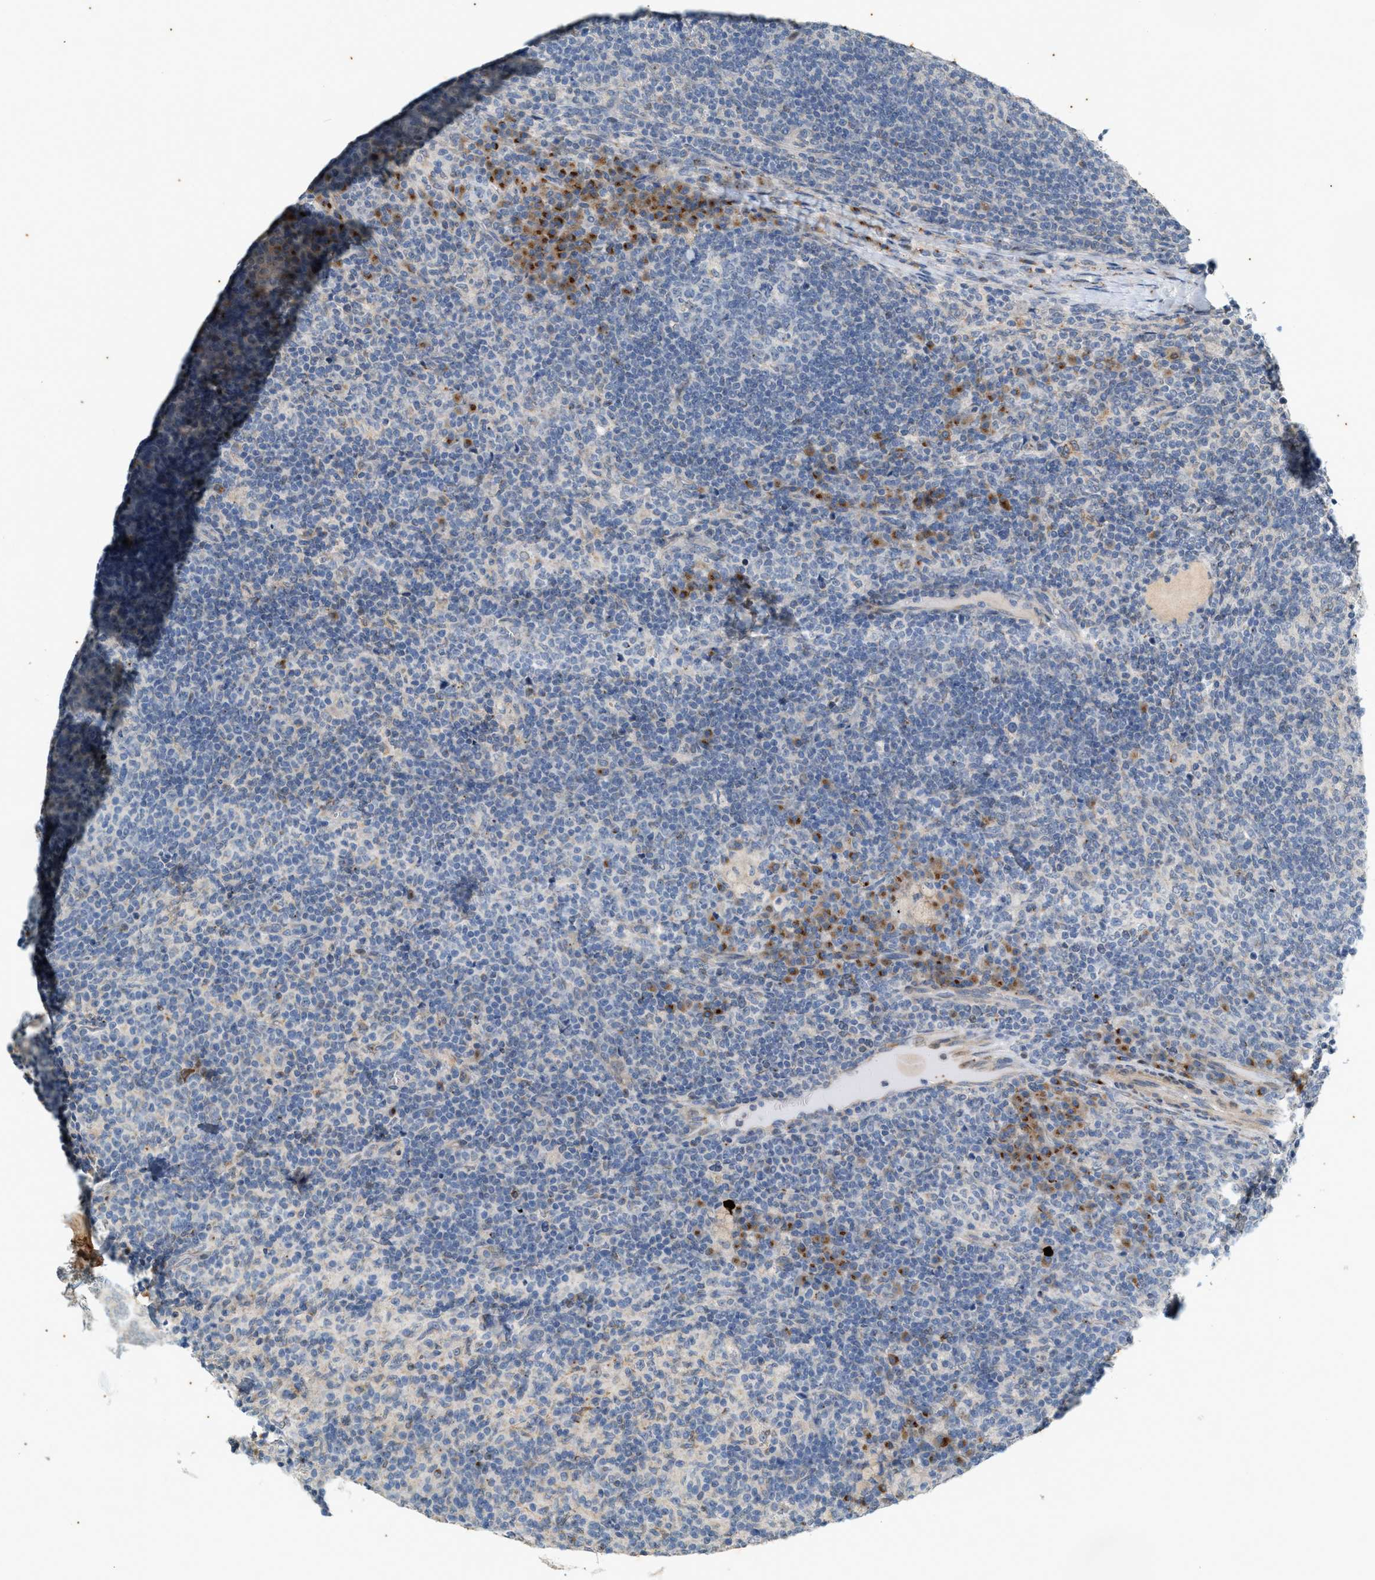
{"staining": {"intensity": "negative", "quantity": "none", "location": "none"}, "tissue": "lymph node", "cell_type": "Germinal center cells", "image_type": "normal", "snomed": [{"axis": "morphology", "description": "Normal tissue, NOS"}, {"axis": "morphology", "description": "Inflammation, NOS"}, {"axis": "topography", "description": "Lymph node"}], "caption": "This is a photomicrograph of immunohistochemistry (IHC) staining of benign lymph node, which shows no expression in germinal center cells.", "gene": "CHPF2", "patient": {"sex": "male", "age": 55}}